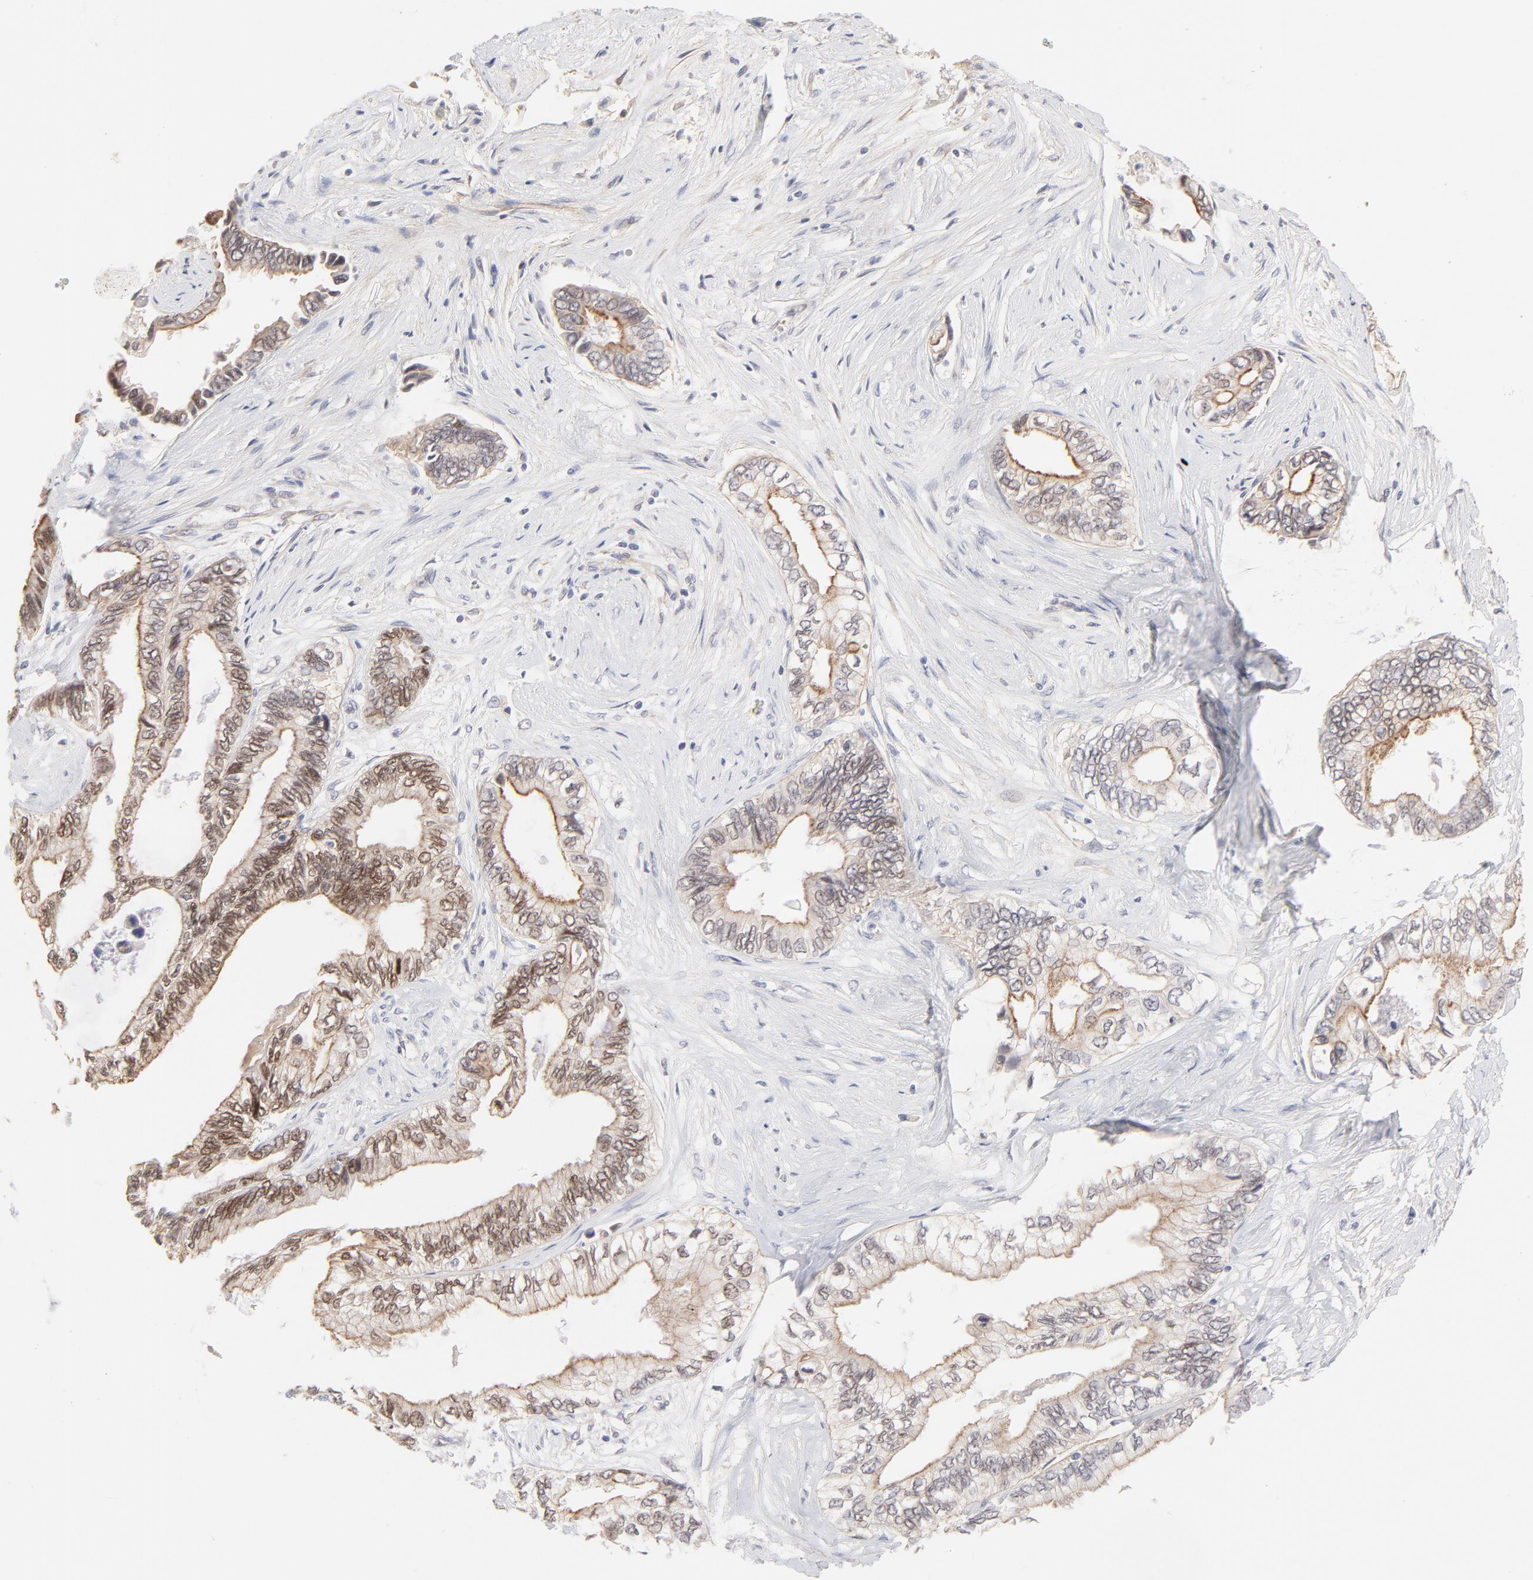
{"staining": {"intensity": "moderate", "quantity": ">75%", "location": "cytoplasmic/membranous,nuclear"}, "tissue": "pancreatic cancer", "cell_type": "Tumor cells", "image_type": "cancer", "snomed": [{"axis": "morphology", "description": "Adenocarcinoma, NOS"}, {"axis": "topography", "description": "Pancreas"}], "caption": "Pancreatic adenocarcinoma was stained to show a protein in brown. There is medium levels of moderate cytoplasmic/membranous and nuclear expression in approximately >75% of tumor cells.", "gene": "ELF3", "patient": {"sex": "female", "age": 66}}